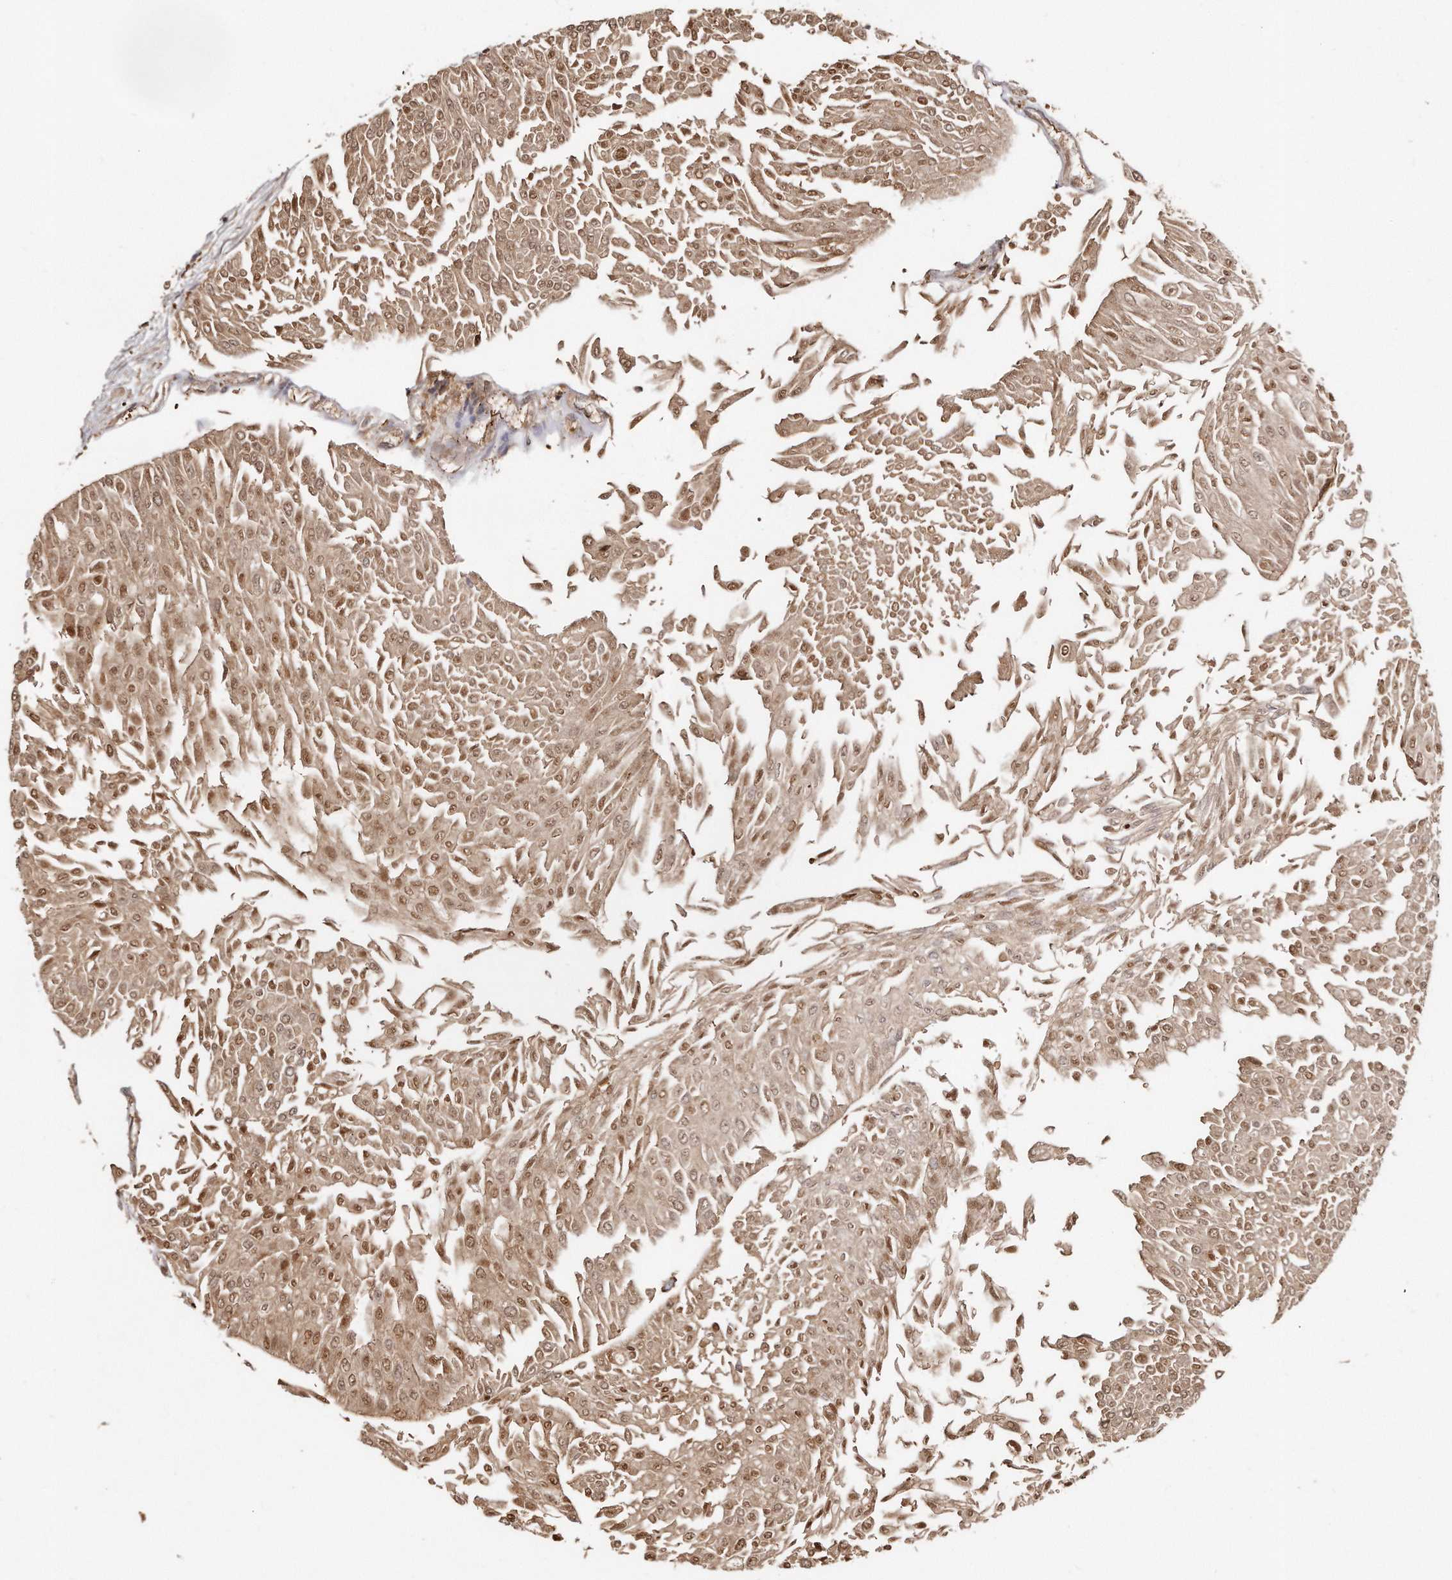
{"staining": {"intensity": "moderate", "quantity": ">75%", "location": "cytoplasmic/membranous,nuclear"}, "tissue": "urothelial cancer", "cell_type": "Tumor cells", "image_type": "cancer", "snomed": [{"axis": "morphology", "description": "Urothelial carcinoma, Low grade"}, {"axis": "topography", "description": "Urinary bladder"}], "caption": "Human urothelial cancer stained with a brown dye exhibits moderate cytoplasmic/membranous and nuclear positive expression in approximately >75% of tumor cells.", "gene": "CAP1", "patient": {"sex": "male", "age": 67}}